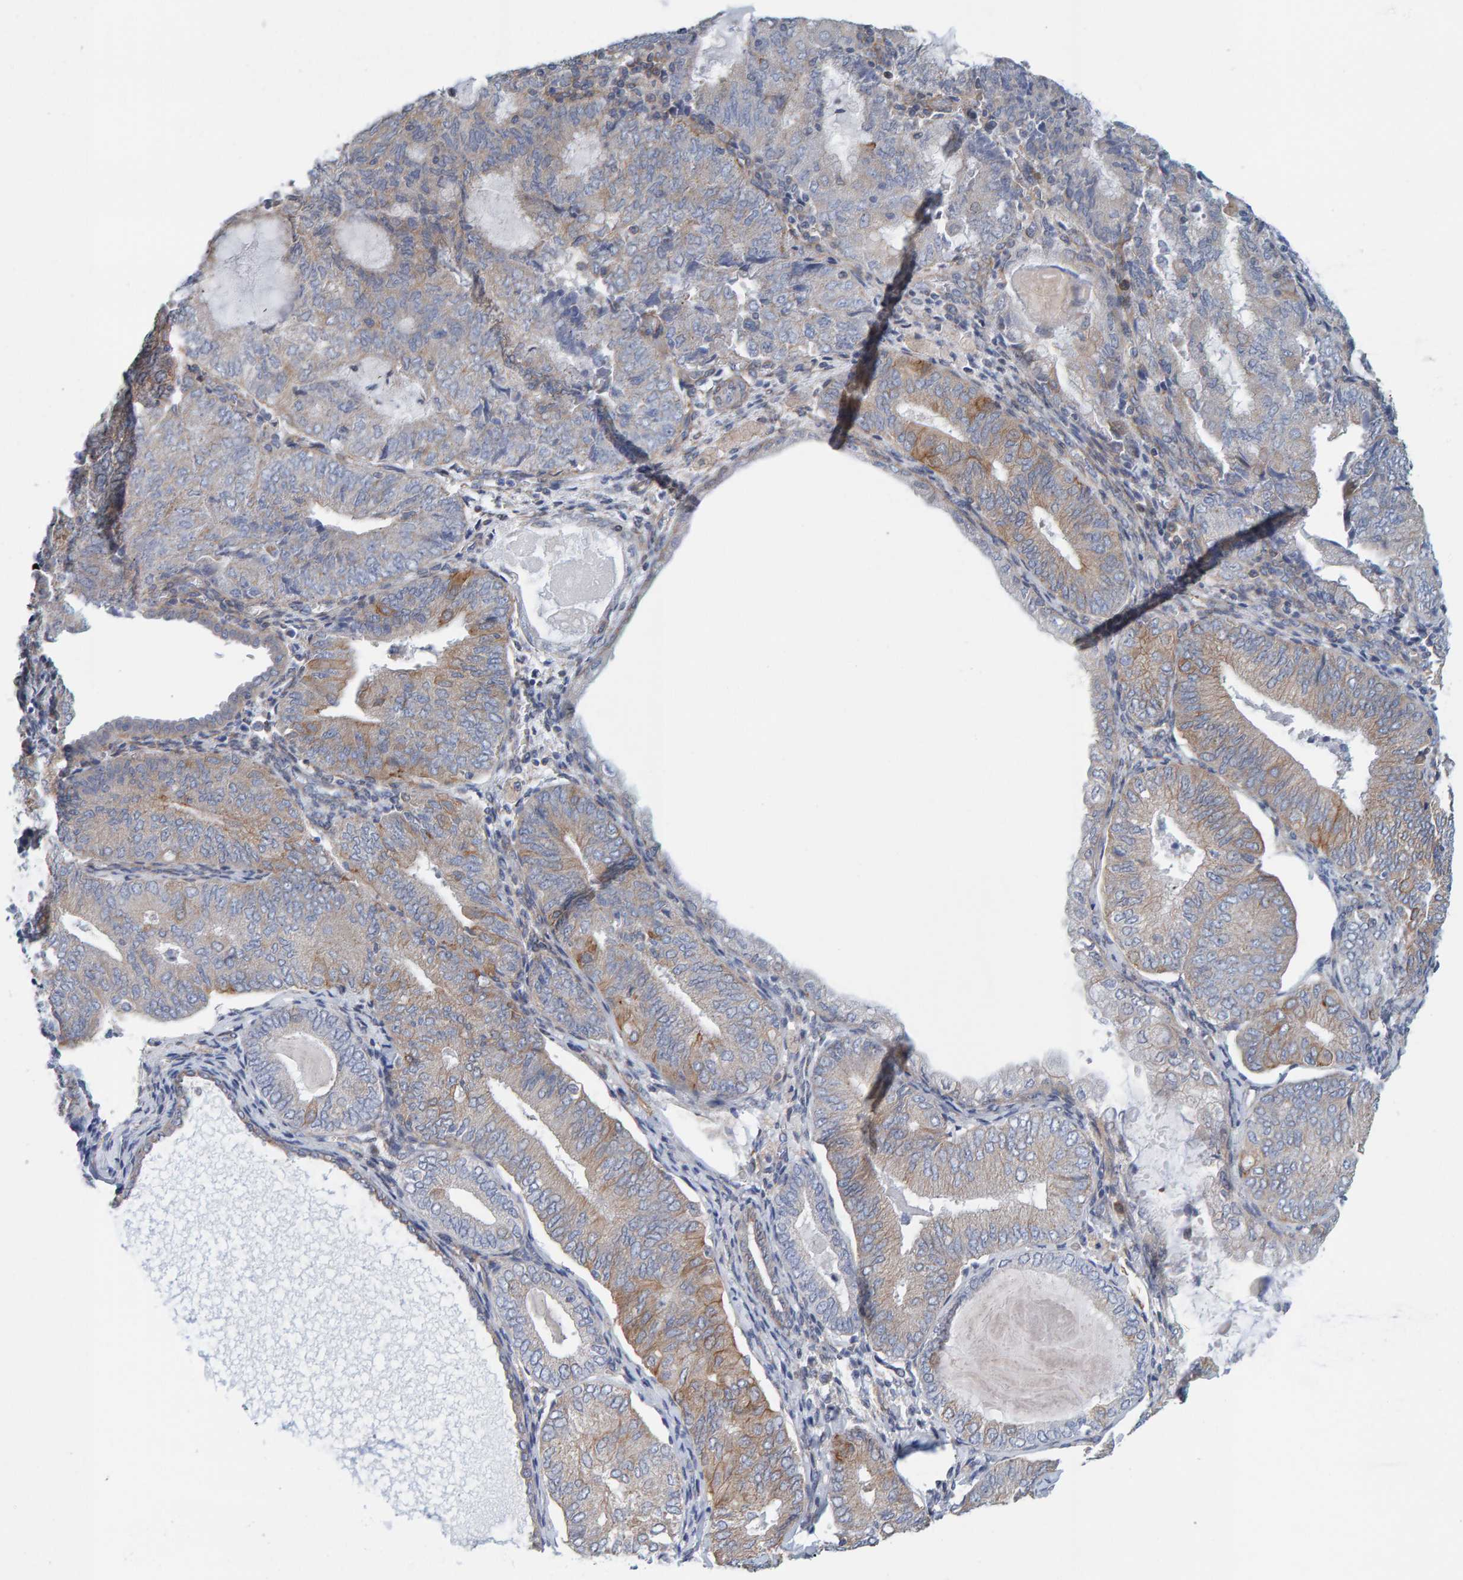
{"staining": {"intensity": "moderate", "quantity": "25%-75%", "location": "cytoplasmic/membranous"}, "tissue": "endometrial cancer", "cell_type": "Tumor cells", "image_type": "cancer", "snomed": [{"axis": "morphology", "description": "Adenocarcinoma, NOS"}, {"axis": "topography", "description": "Endometrium"}], "caption": "A brown stain labels moderate cytoplasmic/membranous expression of a protein in adenocarcinoma (endometrial) tumor cells. (Brightfield microscopy of DAB IHC at high magnification).", "gene": "RGP1", "patient": {"sex": "female", "age": 81}}